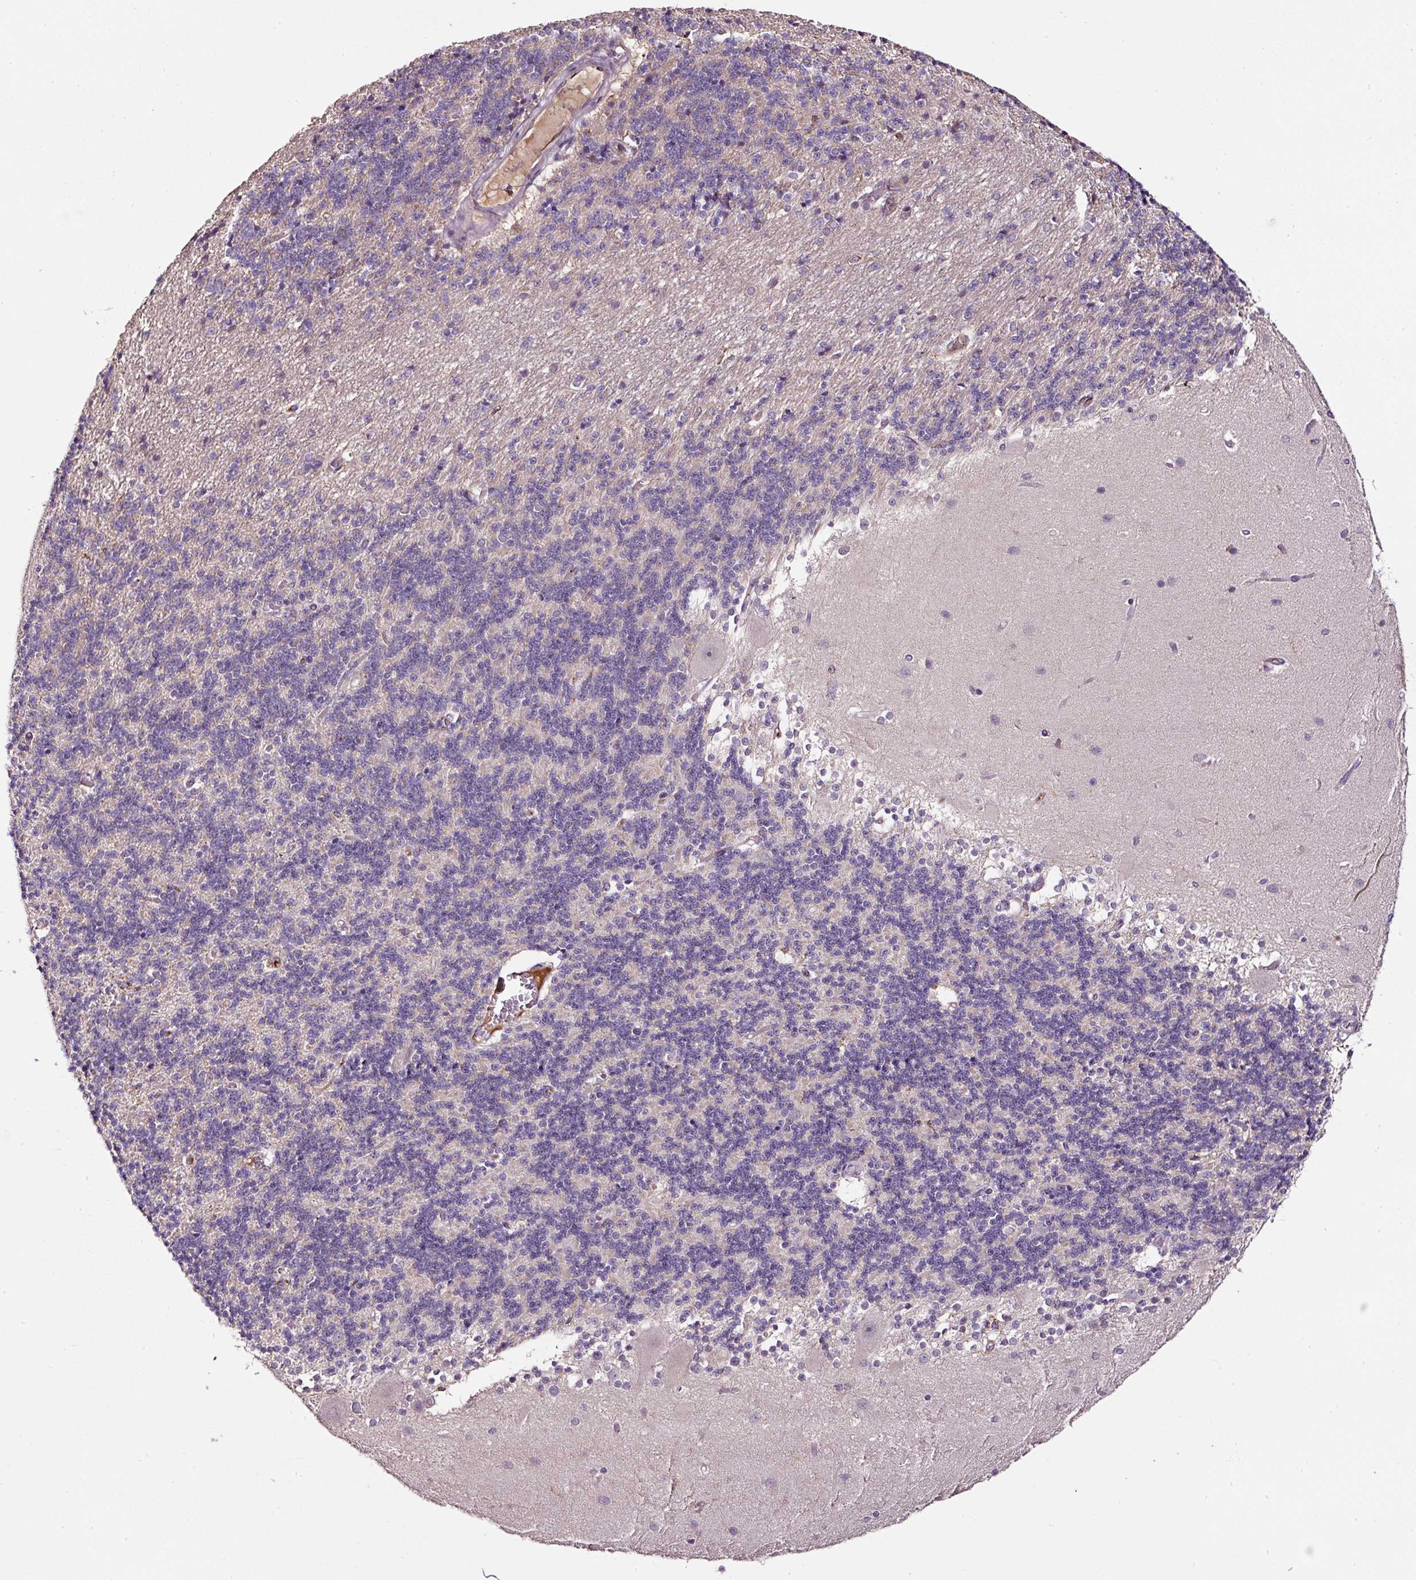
{"staining": {"intensity": "negative", "quantity": "none", "location": "none"}, "tissue": "cerebellum", "cell_type": "Cells in granular layer", "image_type": "normal", "snomed": [{"axis": "morphology", "description": "Normal tissue, NOS"}, {"axis": "topography", "description": "Cerebellum"}], "caption": "An image of cerebellum stained for a protein shows no brown staining in cells in granular layer. (DAB immunohistochemistry (IHC) visualized using brightfield microscopy, high magnification).", "gene": "LRRC24", "patient": {"sex": "female", "age": 54}}